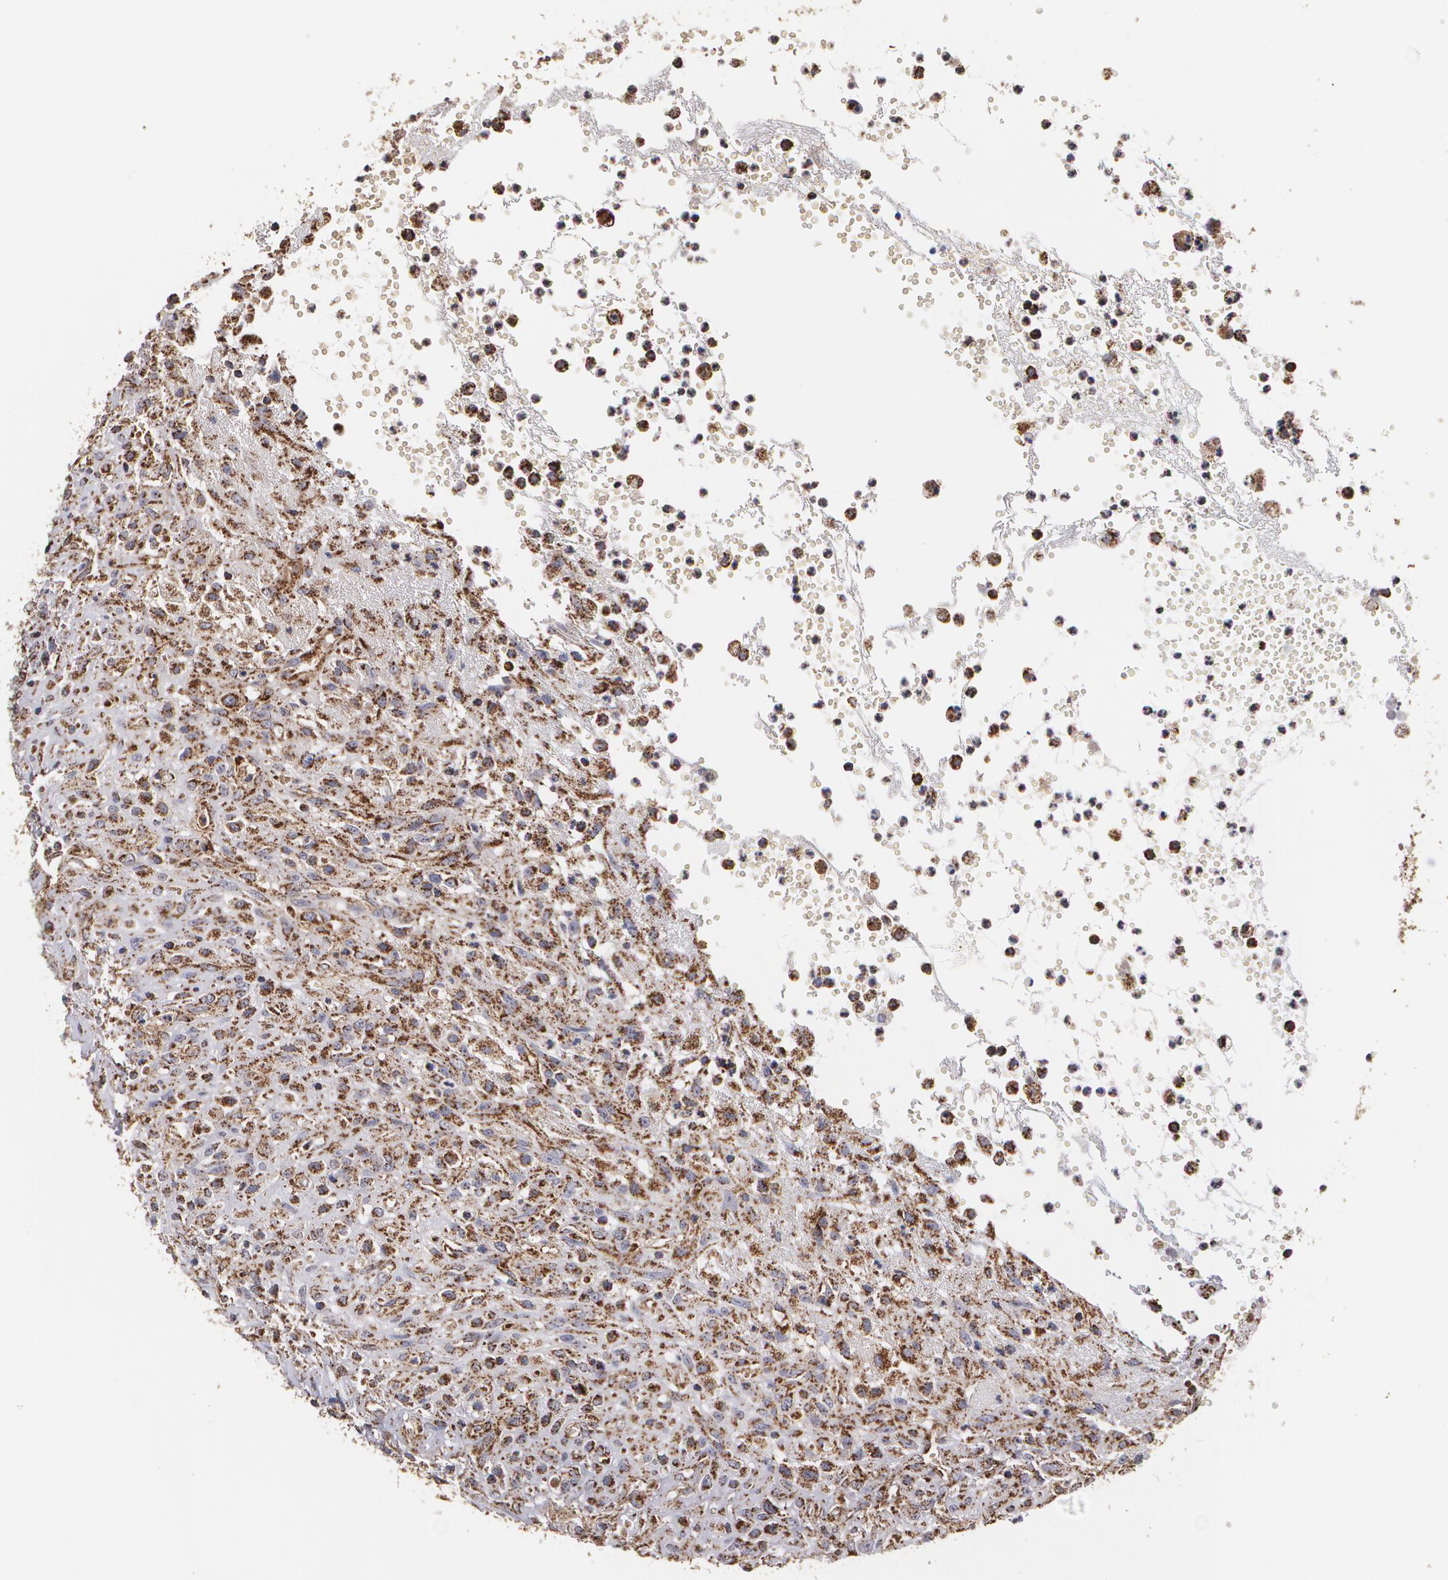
{"staining": {"intensity": "moderate", "quantity": ">75%", "location": "cytoplasmic/membranous"}, "tissue": "glioma", "cell_type": "Tumor cells", "image_type": "cancer", "snomed": [{"axis": "morphology", "description": "Glioma, malignant, High grade"}, {"axis": "topography", "description": "Brain"}], "caption": "Moderate cytoplasmic/membranous positivity is seen in approximately >75% of tumor cells in high-grade glioma (malignant).", "gene": "HSPD1", "patient": {"sex": "male", "age": 66}}